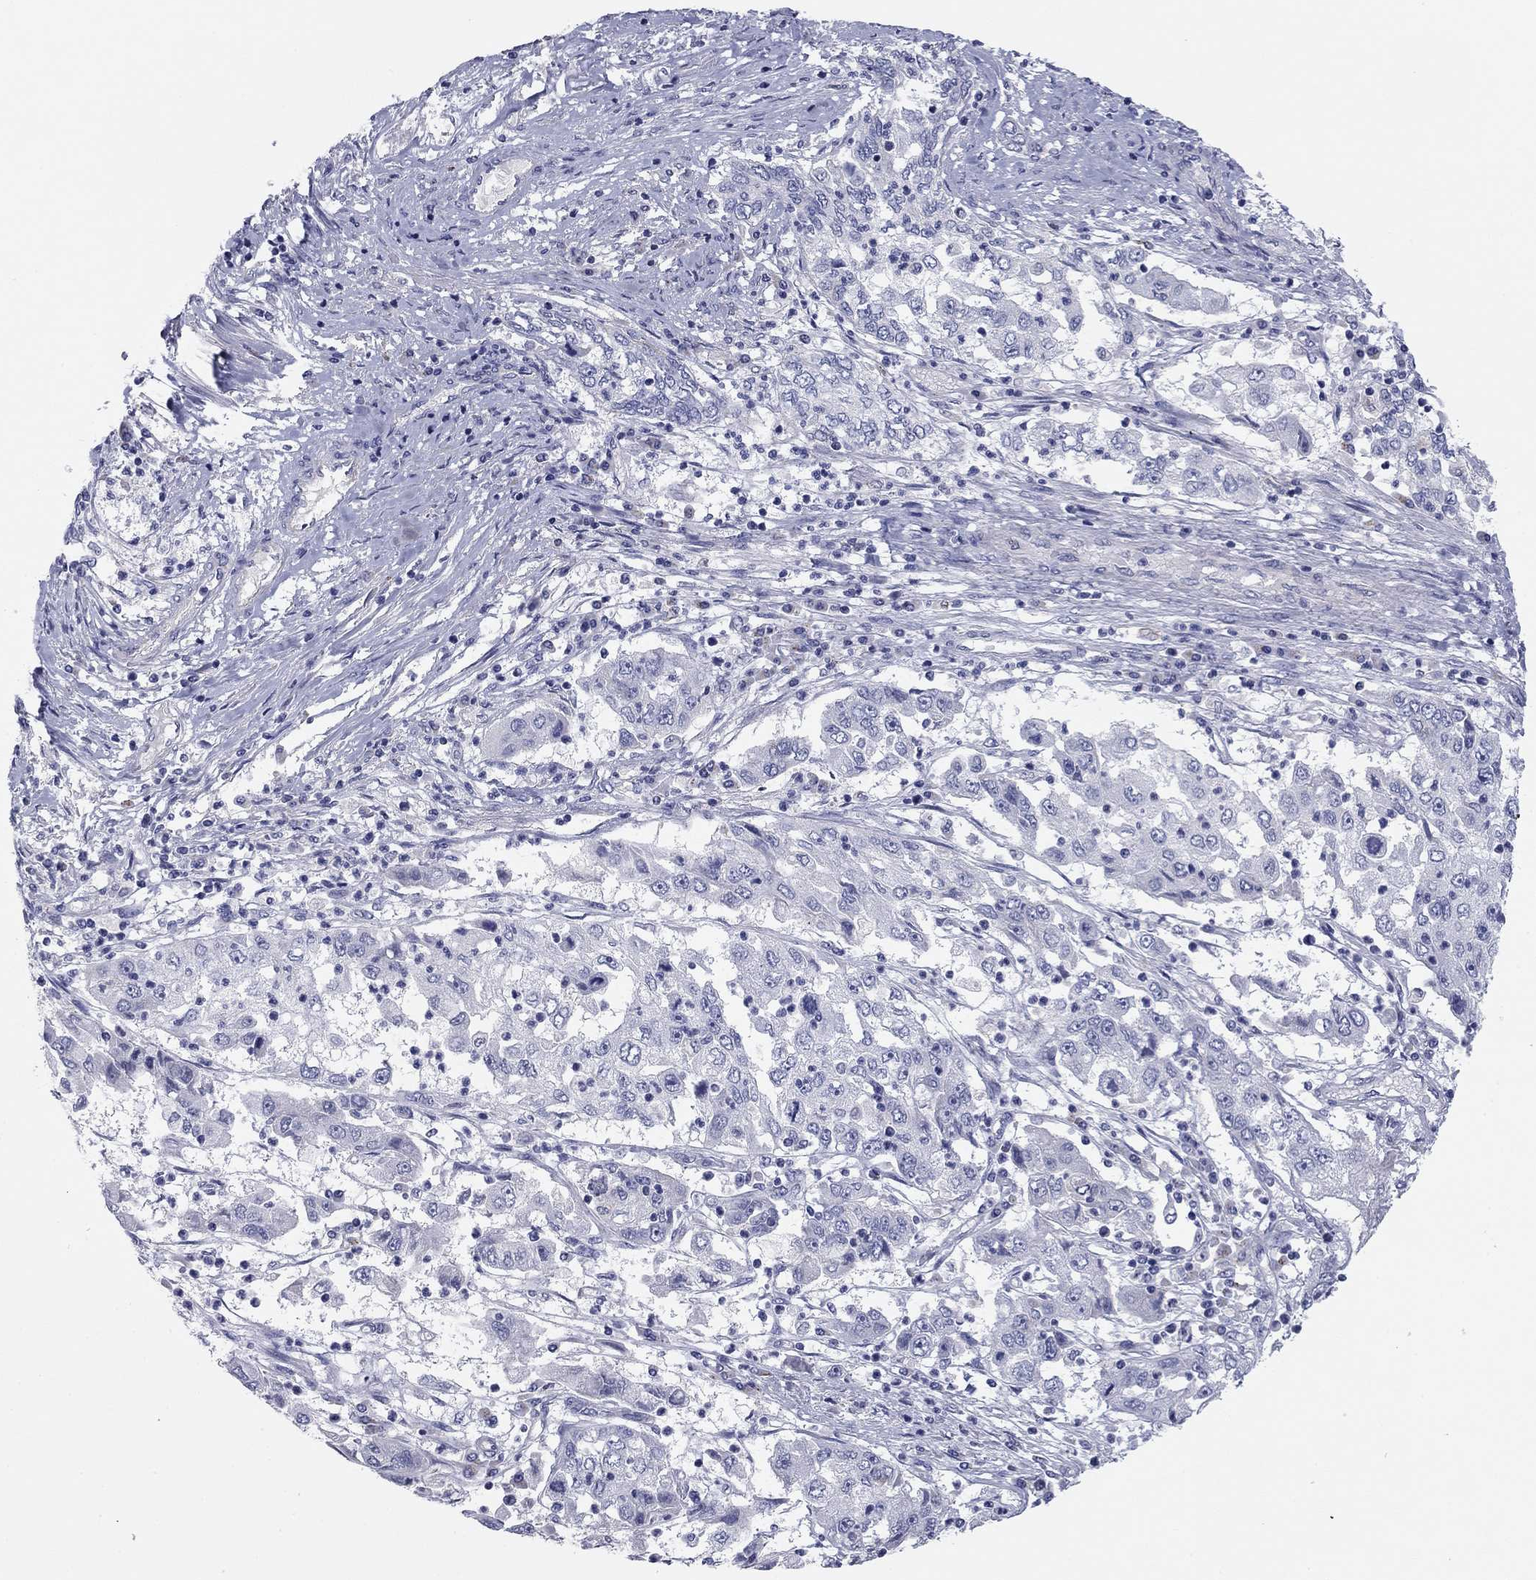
{"staining": {"intensity": "negative", "quantity": "none", "location": "none"}, "tissue": "cervical cancer", "cell_type": "Tumor cells", "image_type": "cancer", "snomed": [{"axis": "morphology", "description": "Squamous cell carcinoma, NOS"}, {"axis": "topography", "description": "Cervix"}], "caption": "Tumor cells show no significant positivity in cervical cancer (squamous cell carcinoma).", "gene": "SEPTIN3", "patient": {"sex": "female", "age": 36}}